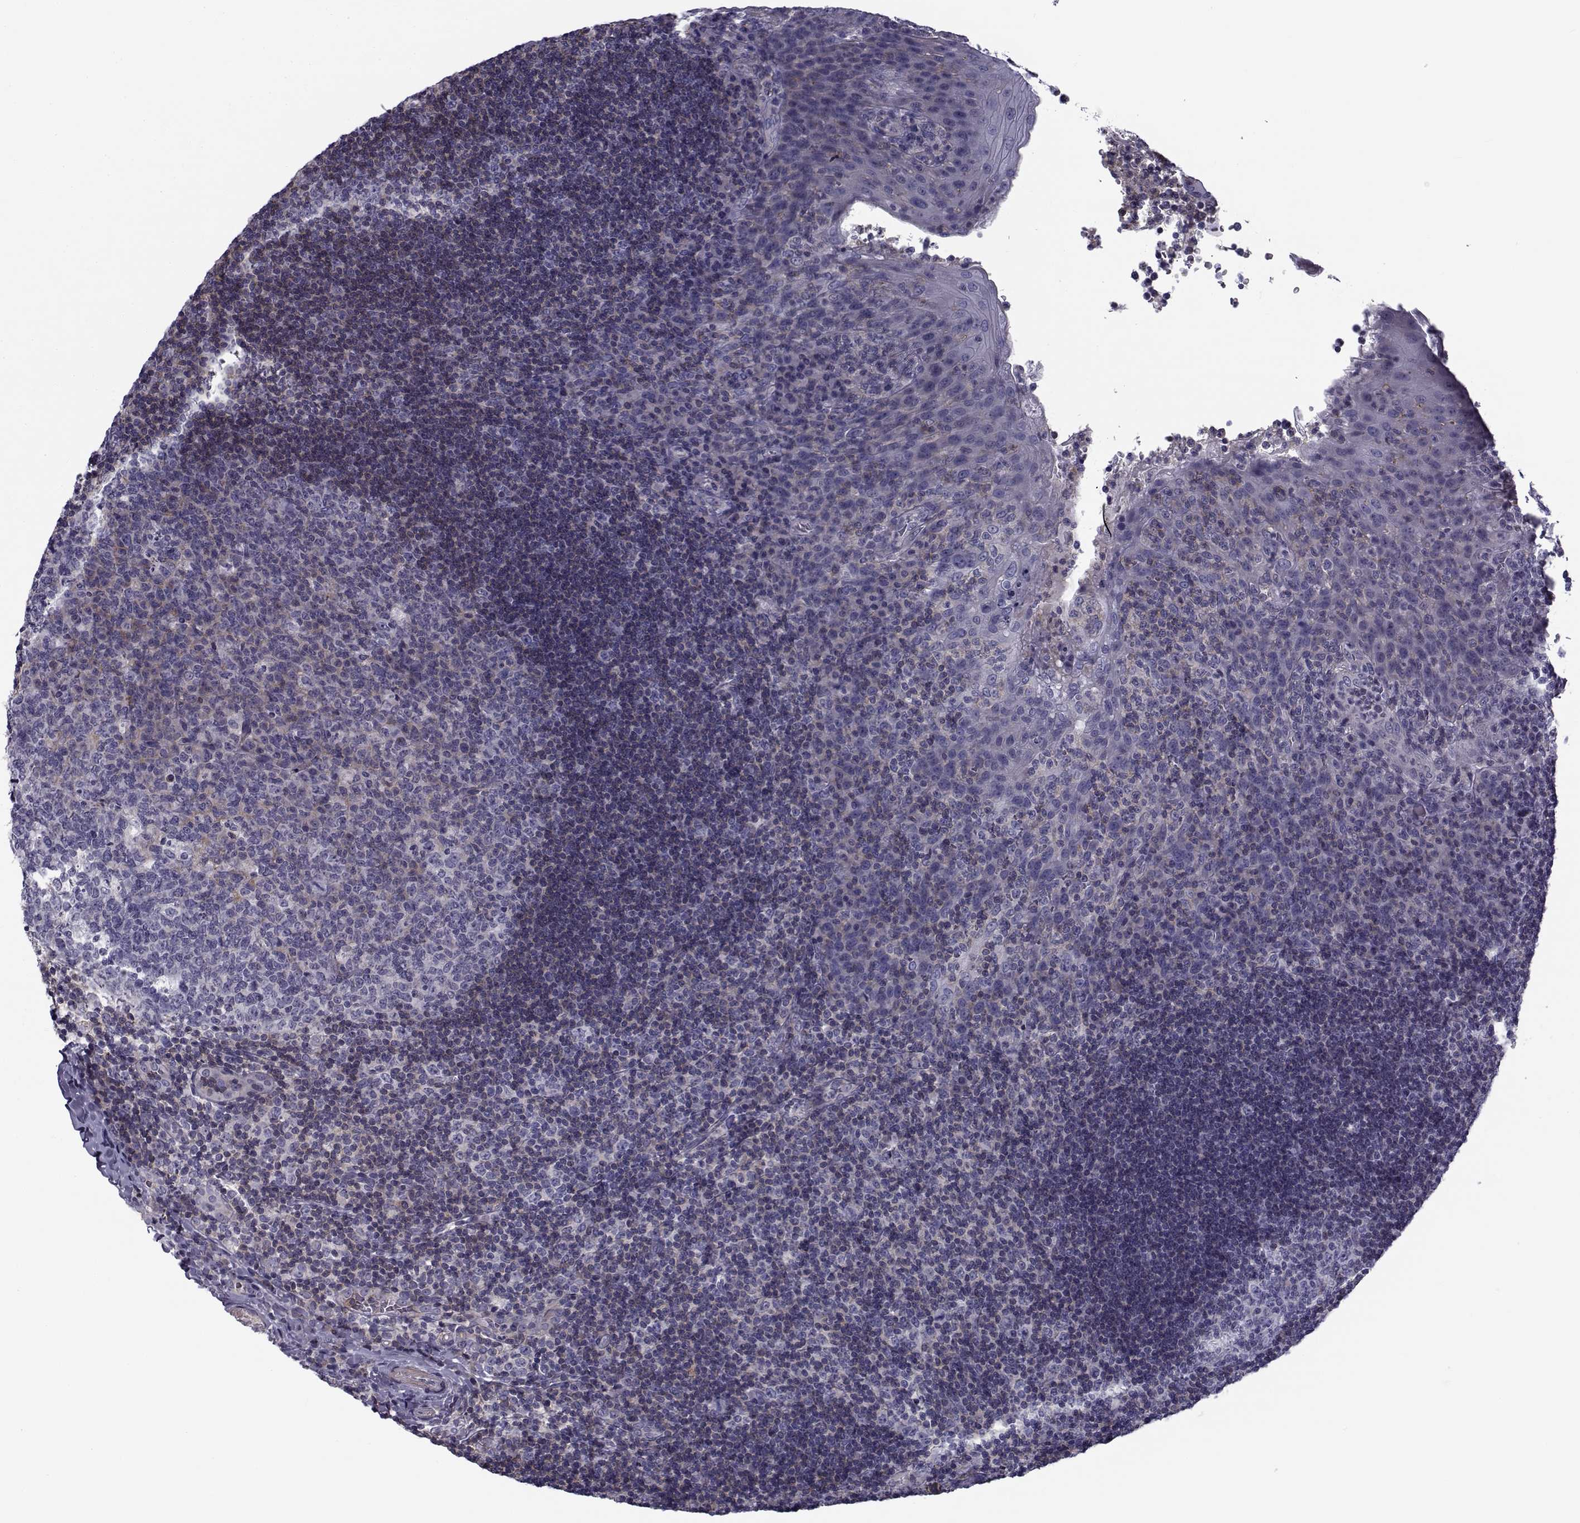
{"staining": {"intensity": "negative", "quantity": "none", "location": "none"}, "tissue": "tonsil", "cell_type": "Germinal center cells", "image_type": "normal", "snomed": [{"axis": "morphology", "description": "Normal tissue, NOS"}, {"axis": "topography", "description": "Tonsil"}], "caption": "A micrograph of human tonsil is negative for staining in germinal center cells. The staining was performed using DAB to visualize the protein expression in brown, while the nuclei were stained in blue with hematoxylin (Magnification: 20x).", "gene": "LRRC27", "patient": {"sex": "male", "age": 17}}